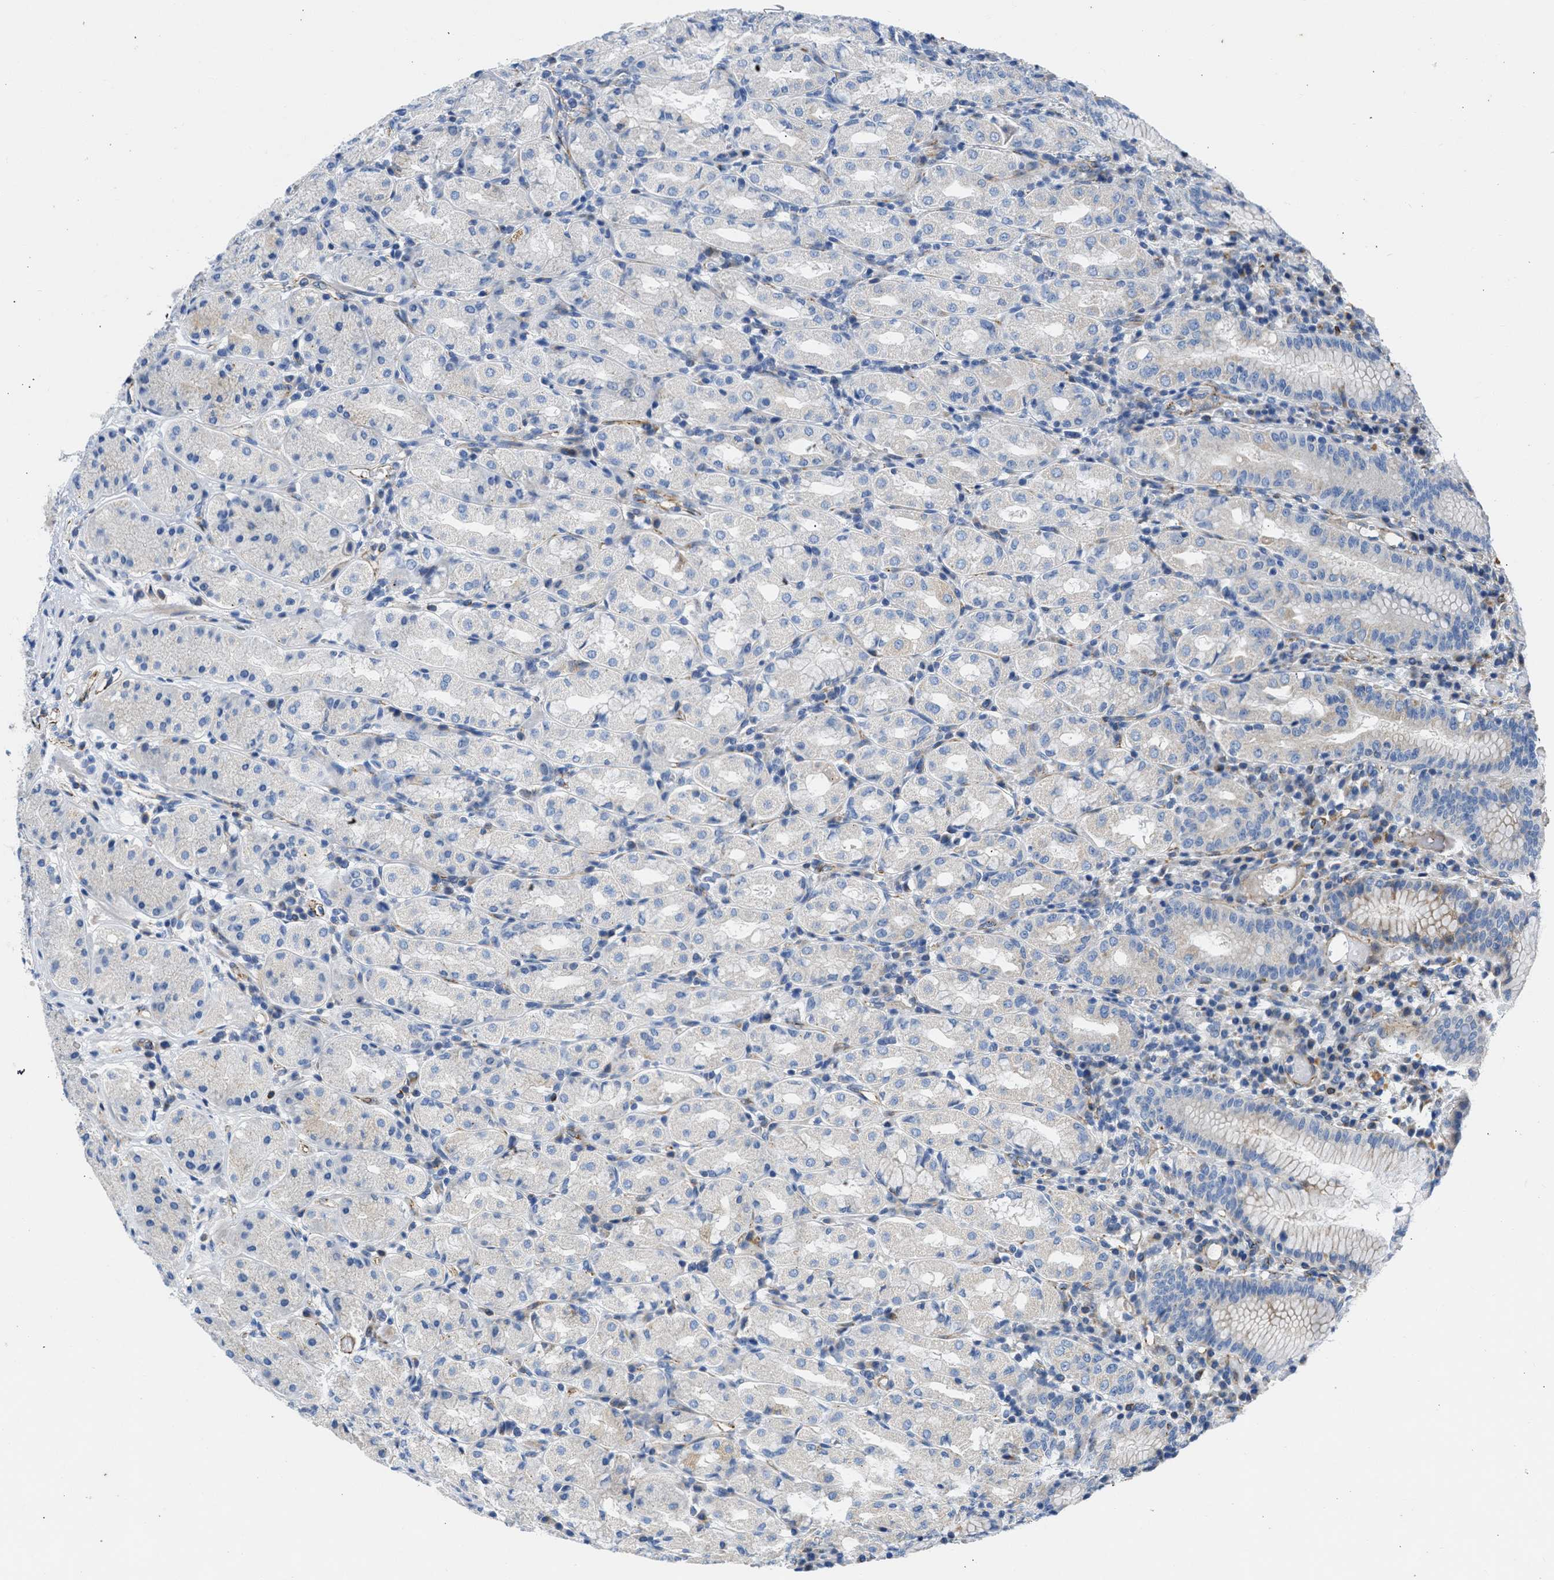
{"staining": {"intensity": "moderate", "quantity": "25%-75%", "location": "cytoplasmic/membranous"}, "tissue": "stomach", "cell_type": "Glandular cells", "image_type": "normal", "snomed": [{"axis": "morphology", "description": "Normal tissue, NOS"}, {"axis": "topography", "description": "Stomach"}, {"axis": "topography", "description": "Stomach, lower"}], "caption": "Moderate cytoplasmic/membranous staining is present in approximately 25%-75% of glandular cells in unremarkable stomach.", "gene": "ULK4", "patient": {"sex": "female", "age": 56}}